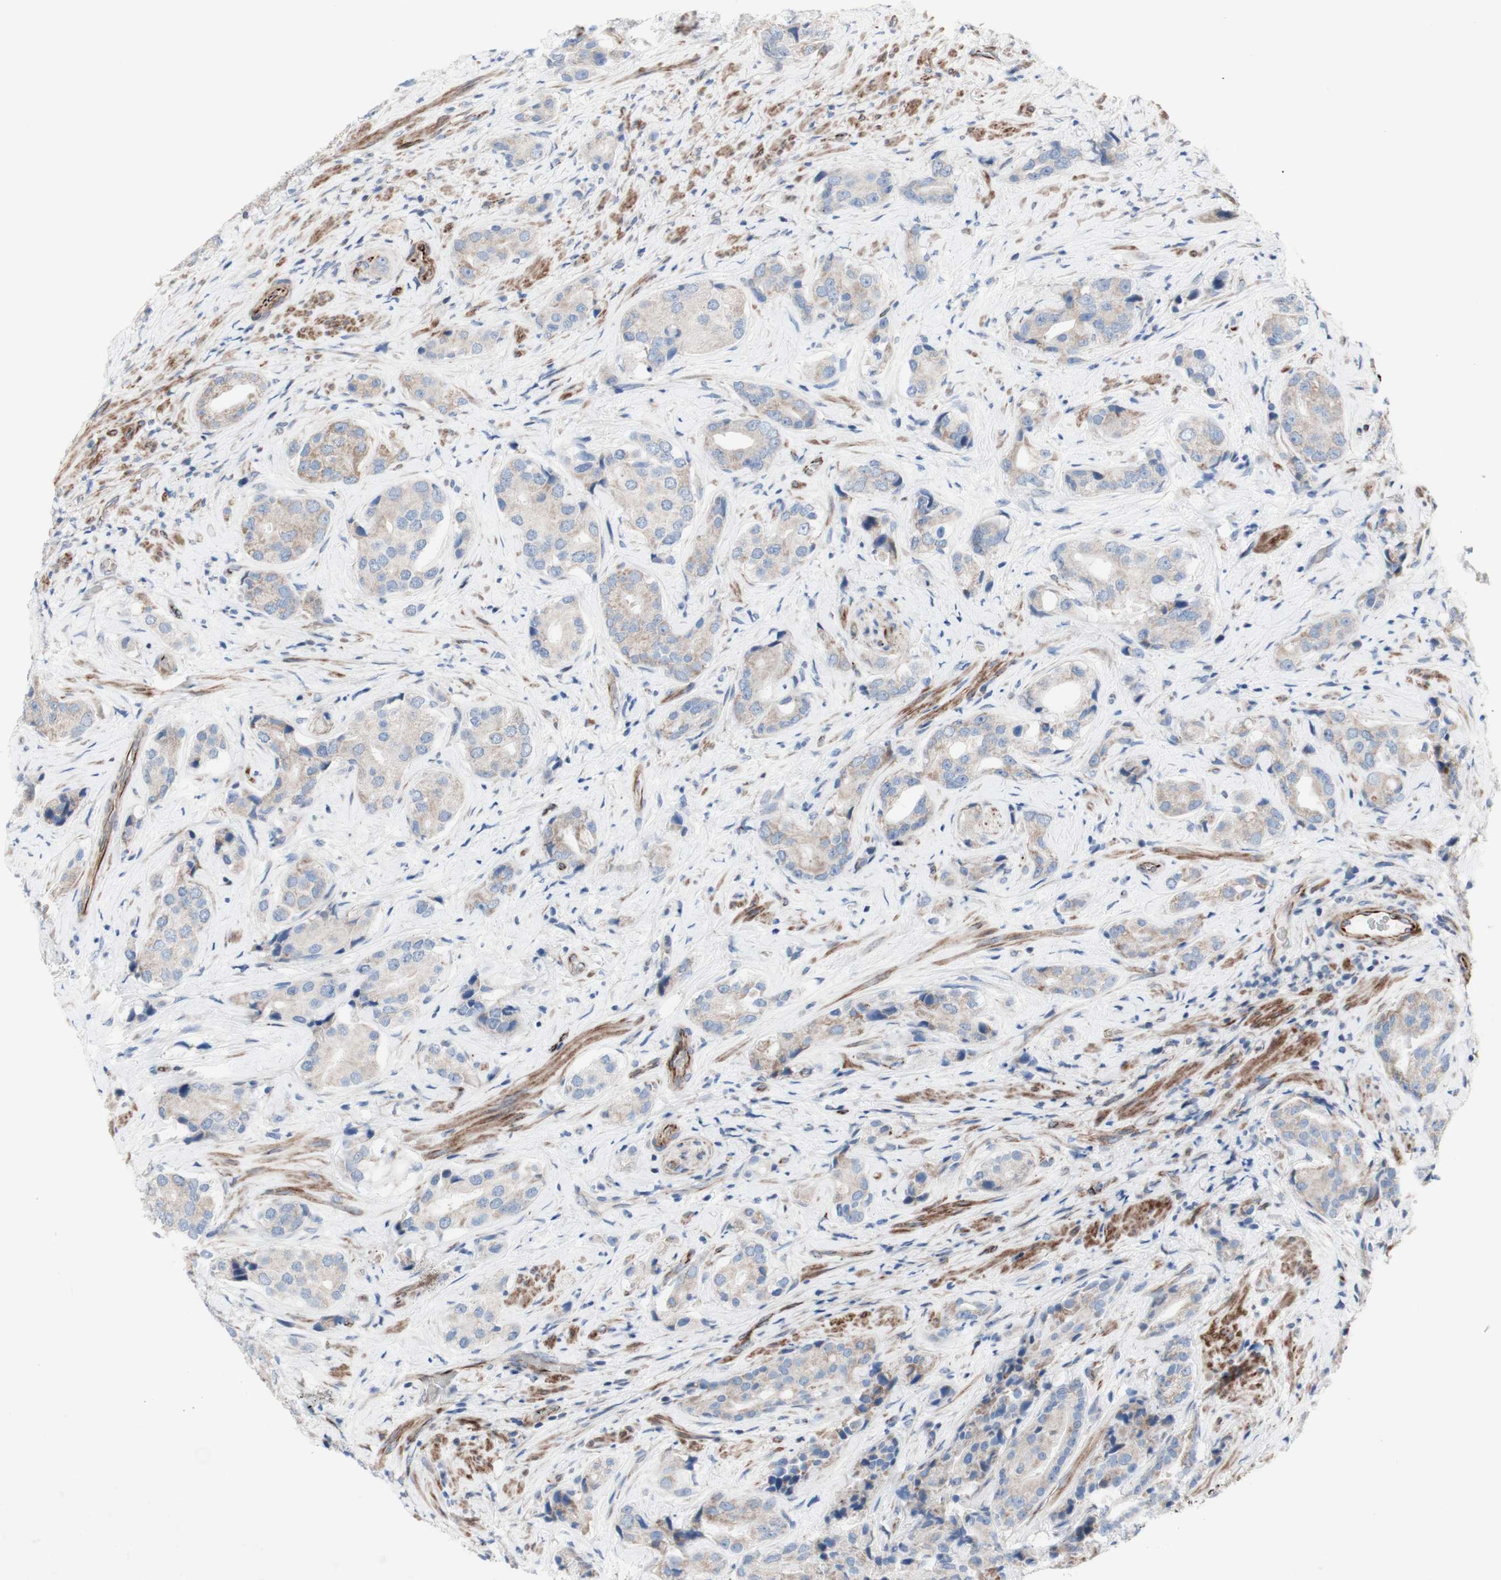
{"staining": {"intensity": "weak", "quantity": "25%-75%", "location": "cytoplasmic/membranous"}, "tissue": "prostate cancer", "cell_type": "Tumor cells", "image_type": "cancer", "snomed": [{"axis": "morphology", "description": "Adenocarcinoma, High grade"}, {"axis": "topography", "description": "Prostate"}], "caption": "The immunohistochemical stain shows weak cytoplasmic/membranous positivity in tumor cells of adenocarcinoma (high-grade) (prostate) tissue.", "gene": "AGPAT5", "patient": {"sex": "male", "age": 71}}